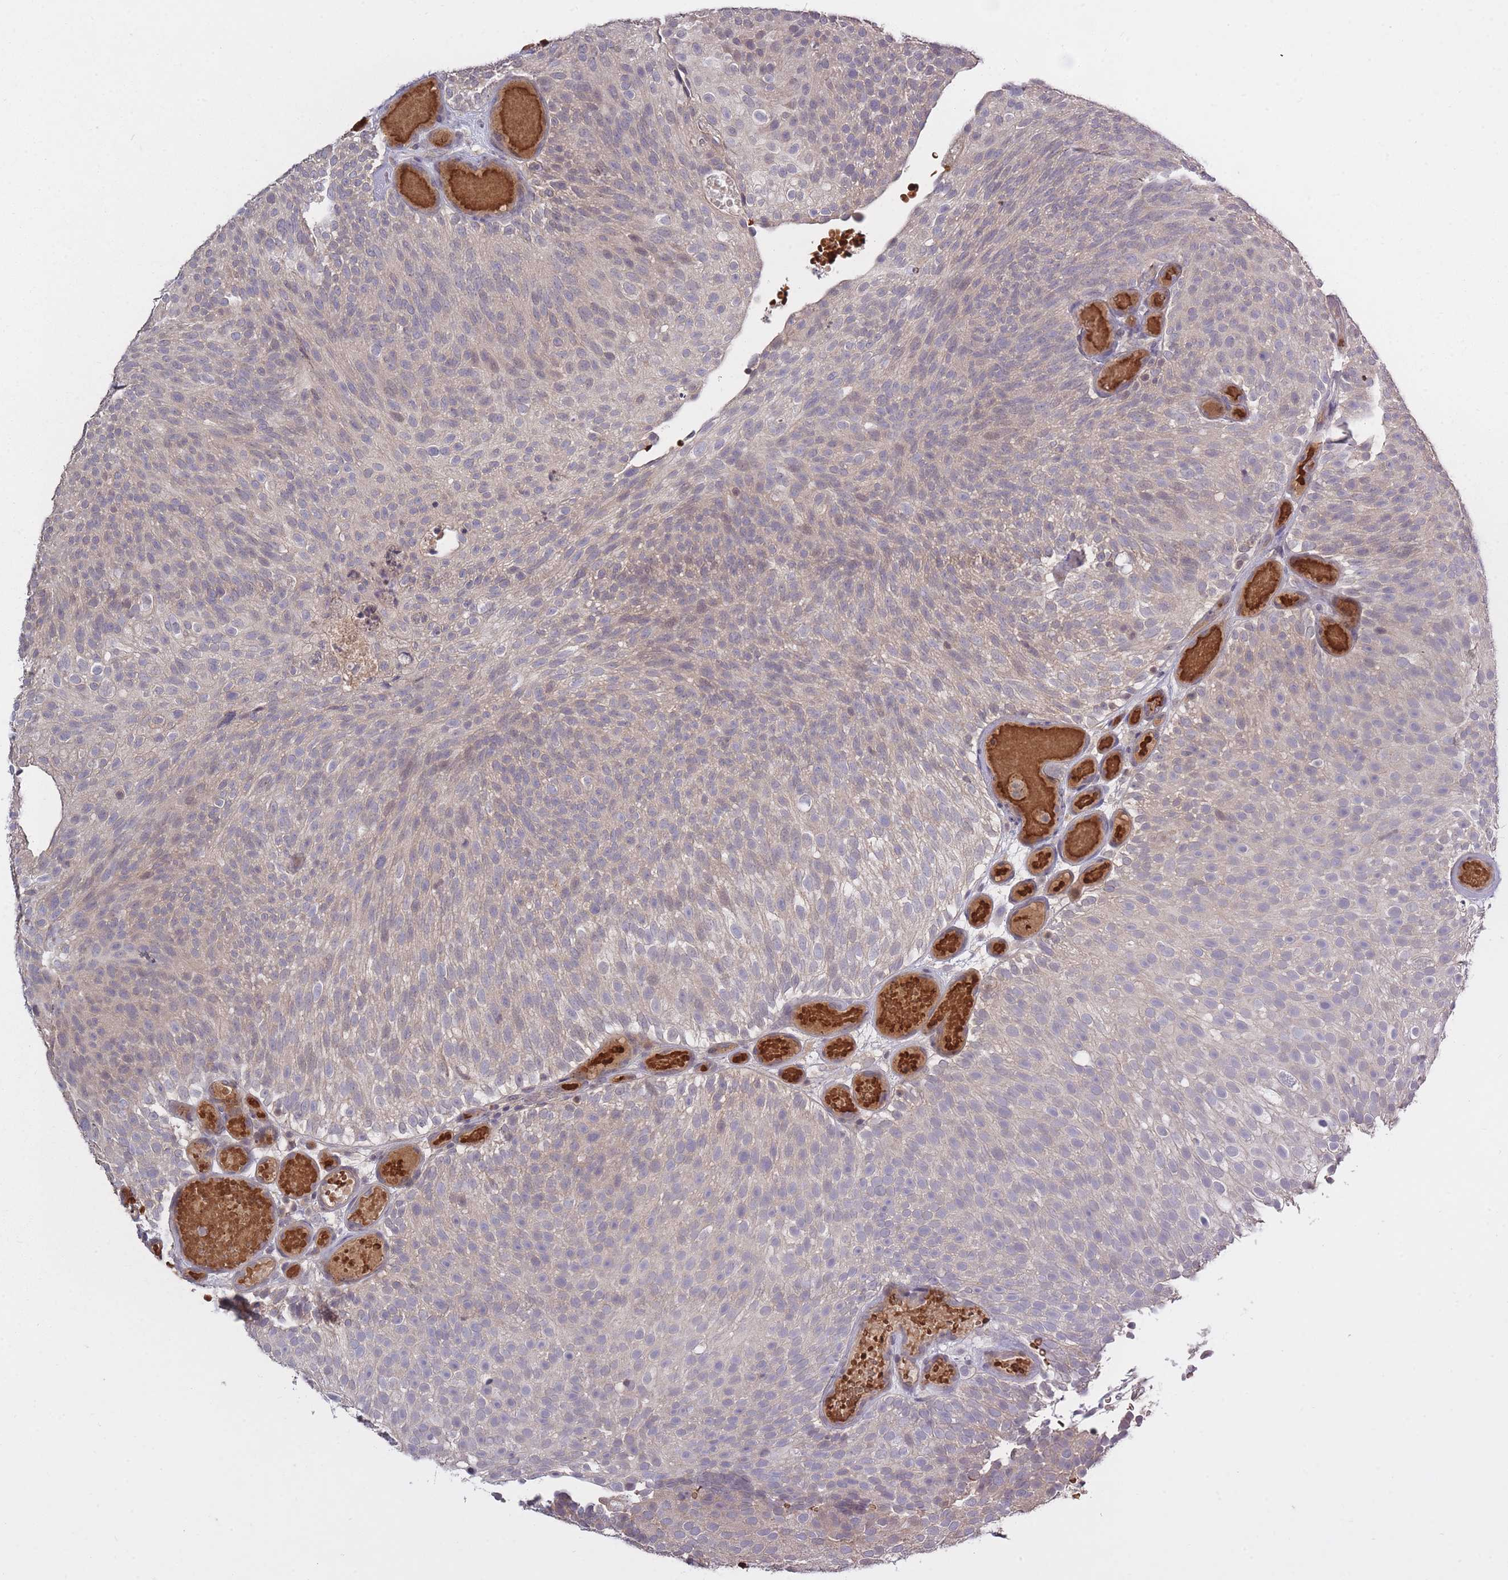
{"staining": {"intensity": "negative", "quantity": "none", "location": "none"}, "tissue": "urothelial cancer", "cell_type": "Tumor cells", "image_type": "cancer", "snomed": [{"axis": "morphology", "description": "Urothelial carcinoma, Low grade"}, {"axis": "topography", "description": "Urinary bladder"}], "caption": "The micrograph displays no staining of tumor cells in low-grade urothelial carcinoma.", "gene": "ADCYAP1R1", "patient": {"sex": "male", "age": 78}}